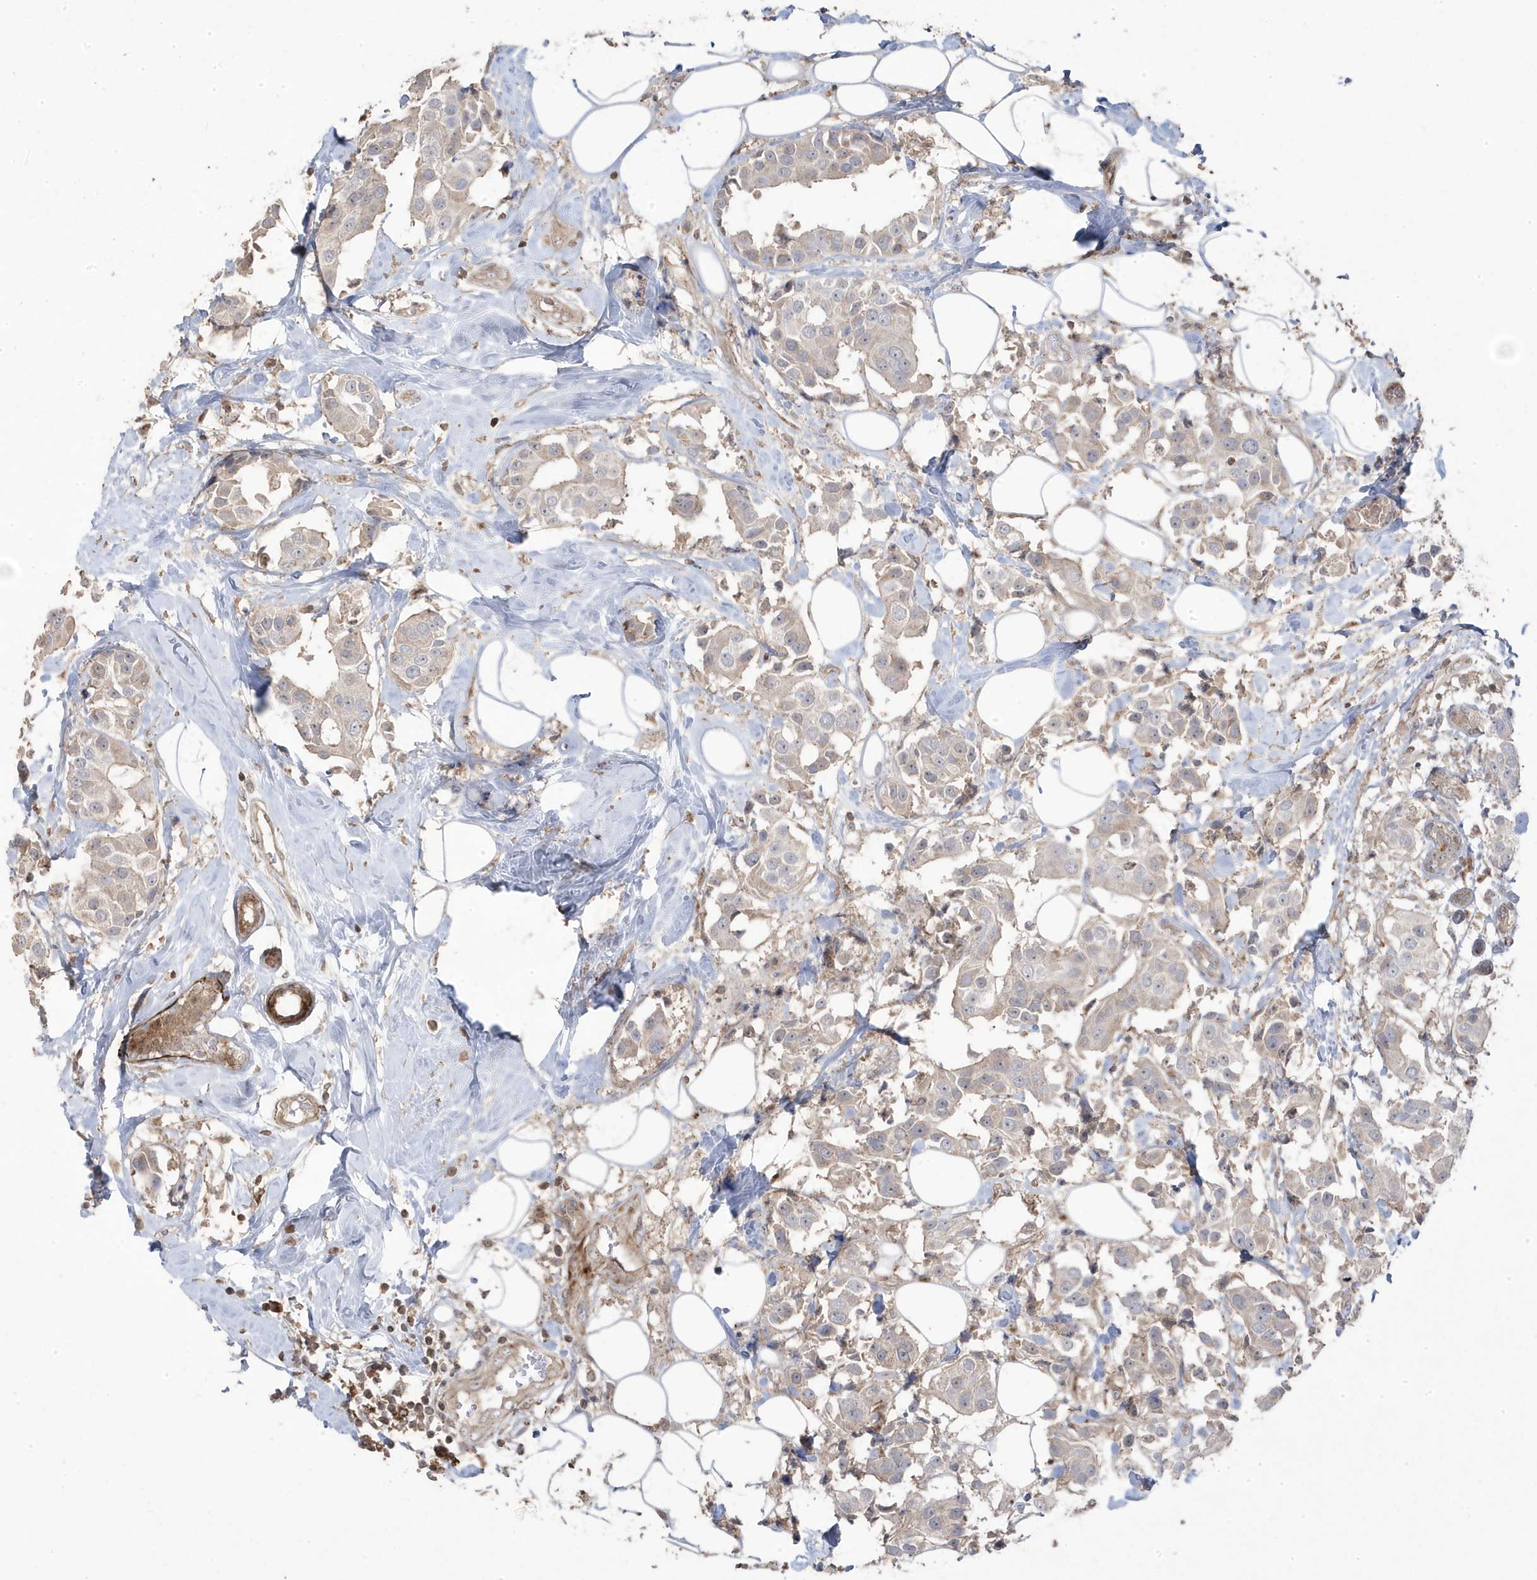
{"staining": {"intensity": "negative", "quantity": "none", "location": "none"}, "tissue": "breast cancer", "cell_type": "Tumor cells", "image_type": "cancer", "snomed": [{"axis": "morphology", "description": "Normal tissue, NOS"}, {"axis": "morphology", "description": "Duct carcinoma"}, {"axis": "topography", "description": "Breast"}], "caption": "A high-resolution micrograph shows immunohistochemistry (IHC) staining of breast cancer, which shows no significant expression in tumor cells. The staining is performed using DAB (3,3'-diaminobenzidine) brown chromogen with nuclei counter-stained in using hematoxylin.", "gene": "CETN3", "patient": {"sex": "female", "age": 39}}